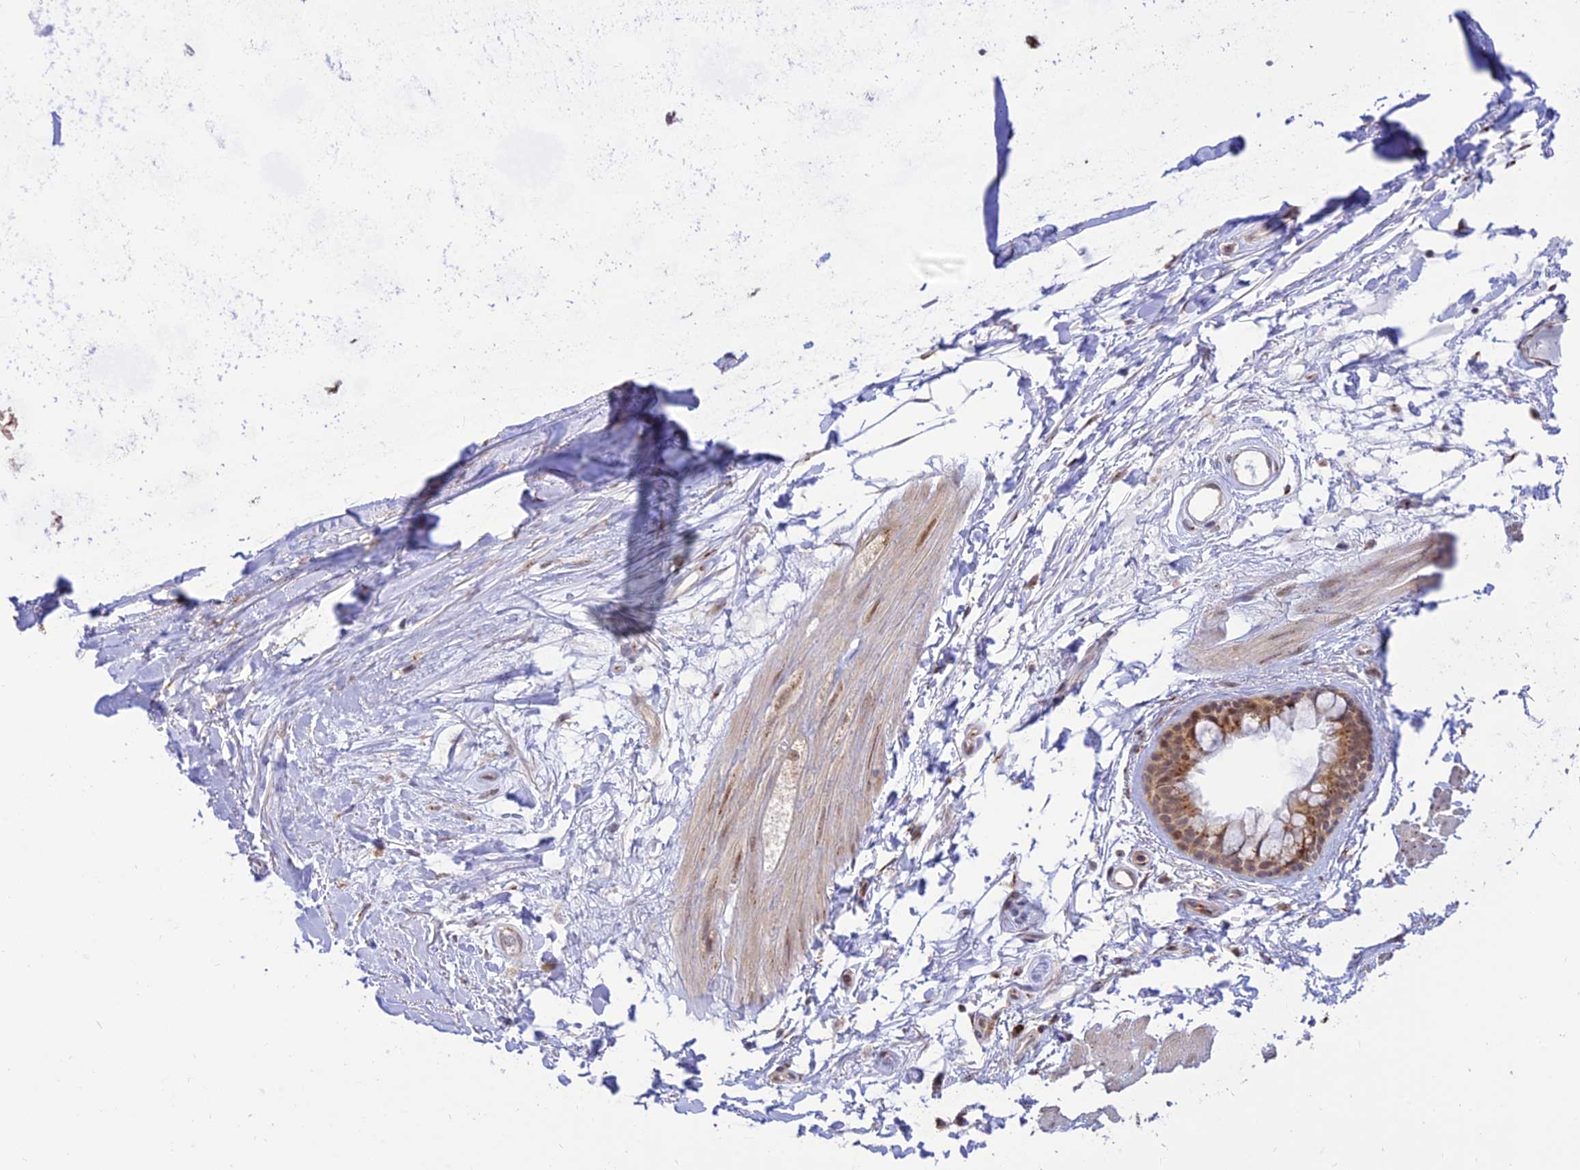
{"staining": {"intensity": "negative", "quantity": "none", "location": "none"}, "tissue": "adipose tissue", "cell_type": "Adipocytes", "image_type": "normal", "snomed": [{"axis": "morphology", "description": "Normal tissue, NOS"}, {"axis": "topography", "description": "Cartilage tissue"}], "caption": "Immunohistochemistry micrograph of unremarkable human adipose tissue stained for a protein (brown), which exhibits no expression in adipocytes.", "gene": "GOLGA3", "patient": {"sex": "female", "age": 63}}